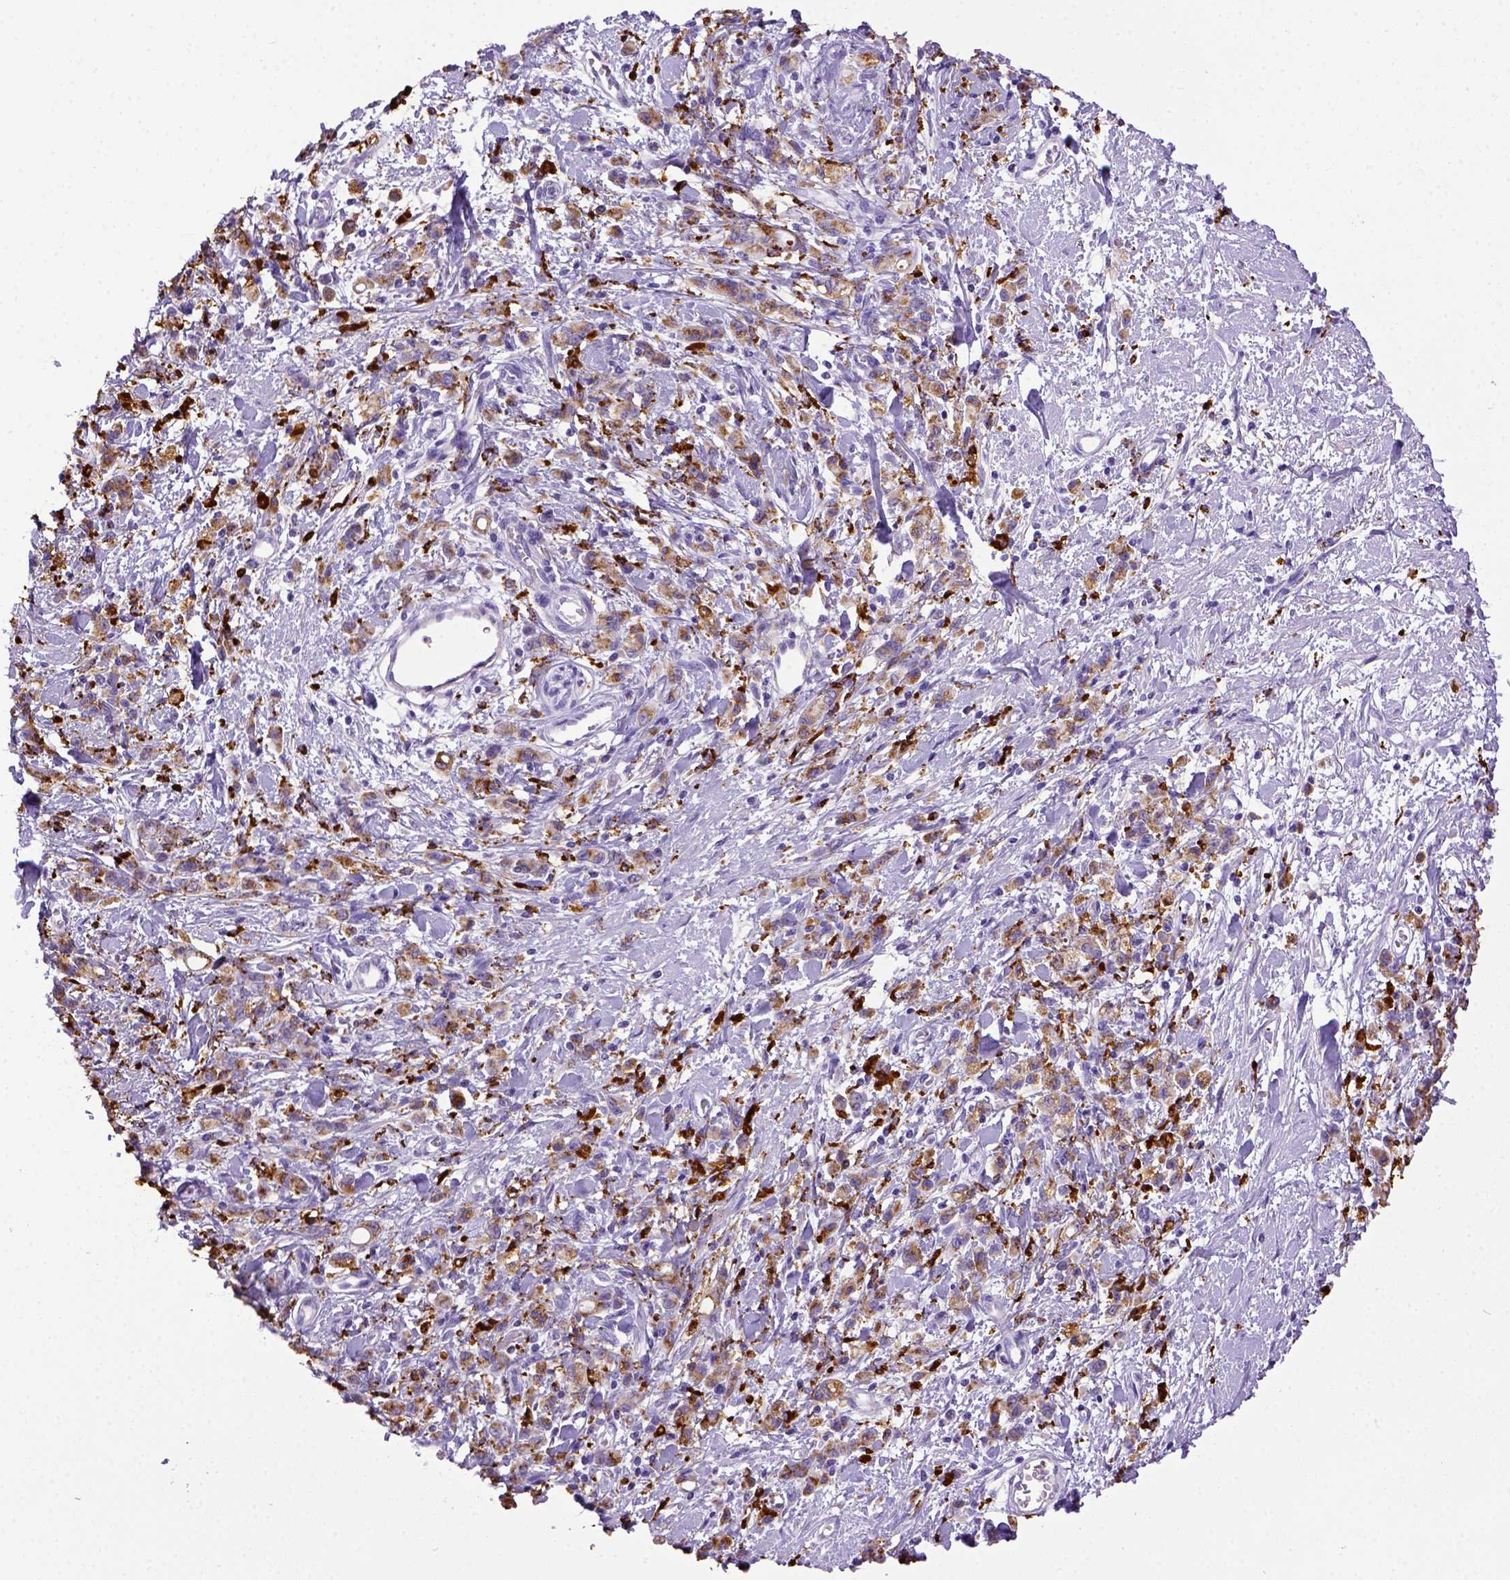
{"staining": {"intensity": "negative", "quantity": "none", "location": "none"}, "tissue": "stomach cancer", "cell_type": "Tumor cells", "image_type": "cancer", "snomed": [{"axis": "morphology", "description": "Adenocarcinoma, NOS"}, {"axis": "topography", "description": "Stomach"}], "caption": "Immunohistochemistry of human adenocarcinoma (stomach) shows no positivity in tumor cells.", "gene": "CD68", "patient": {"sex": "male", "age": 77}}